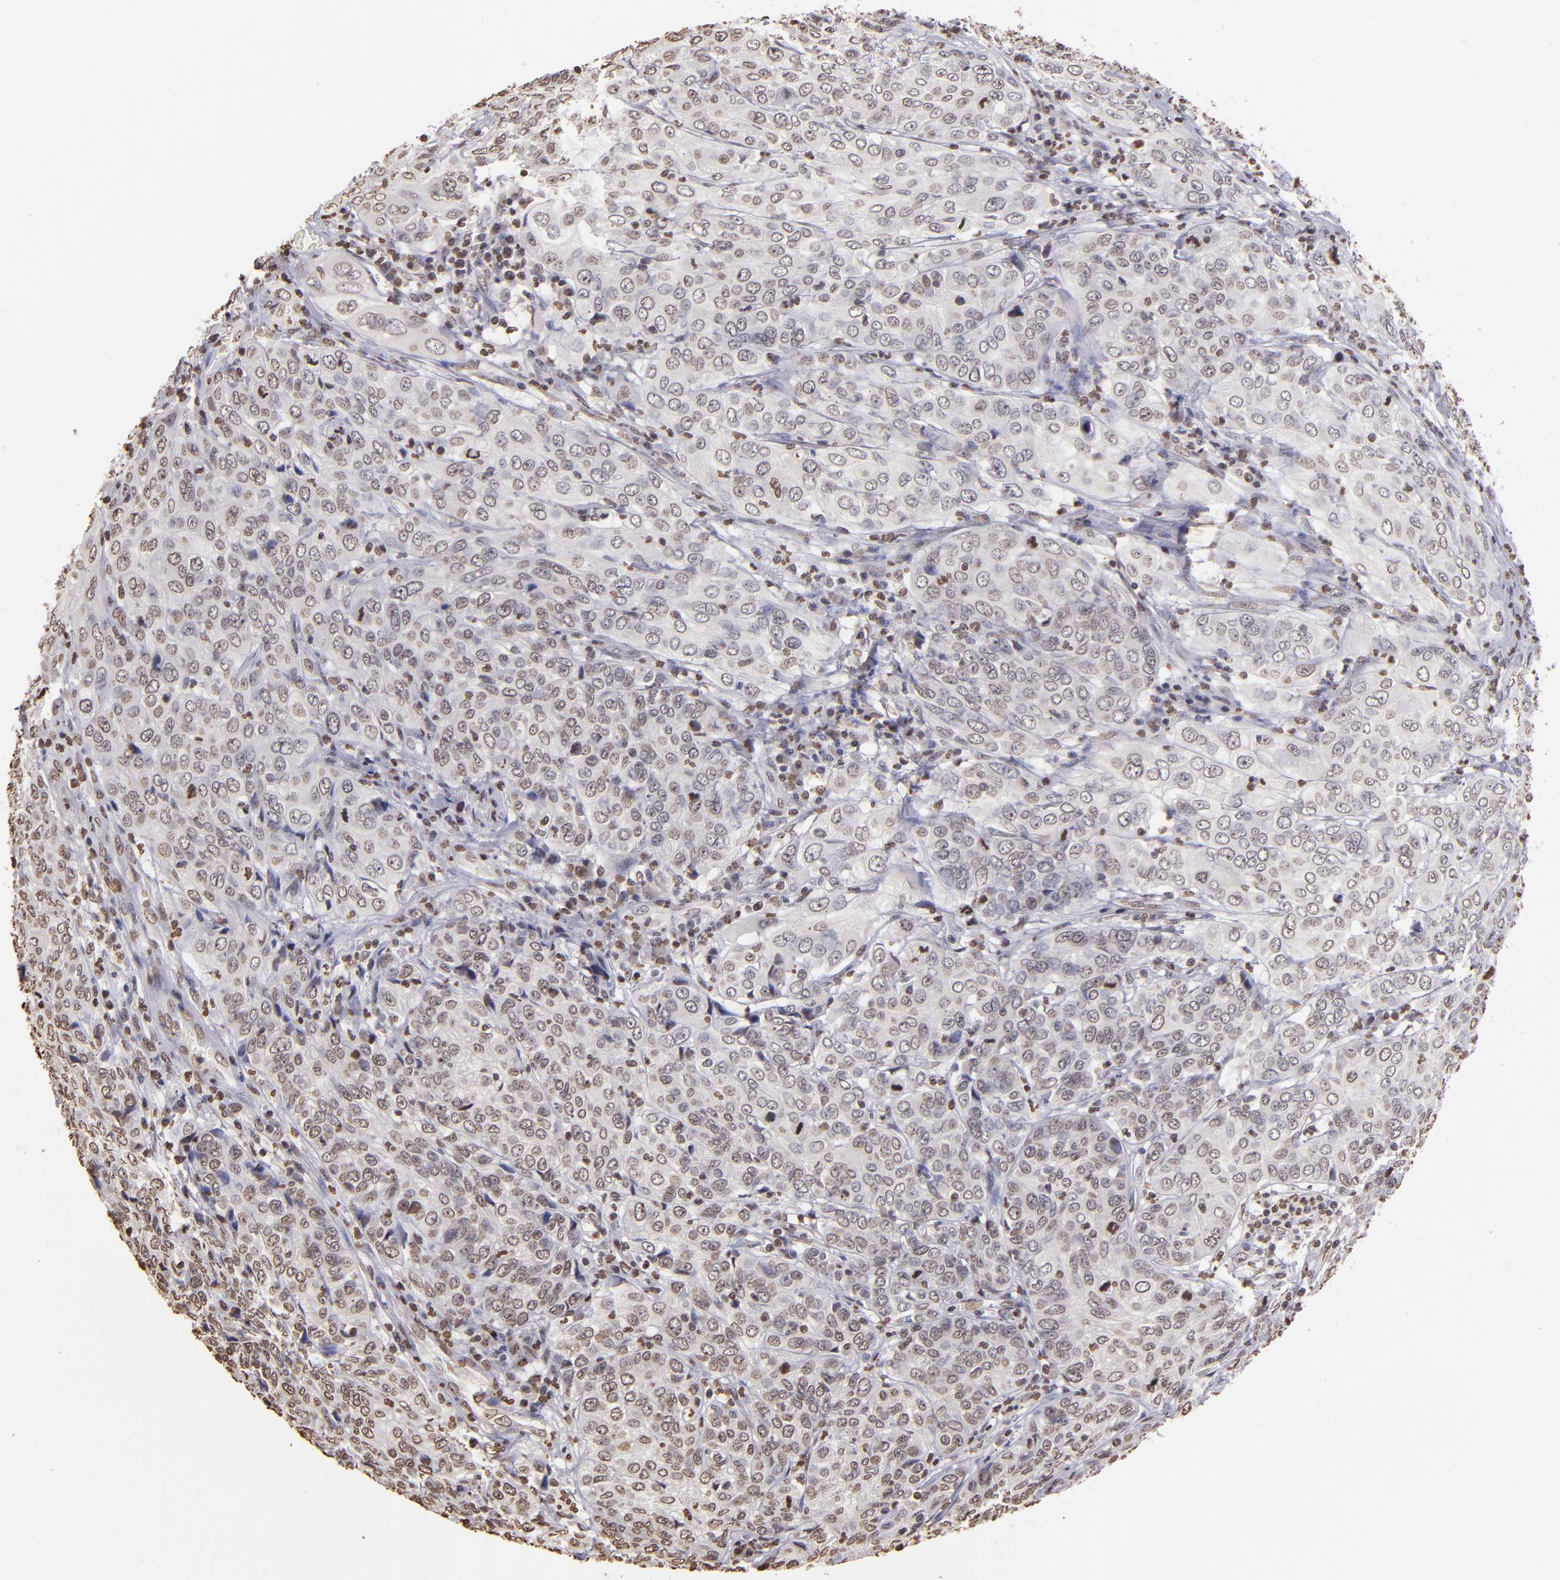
{"staining": {"intensity": "weak", "quantity": "<25%", "location": "nuclear"}, "tissue": "cervical cancer", "cell_type": "Tumor cells", "image_type": "cancer", "snomed": [{"axis": "morphology", "description": "Squamous cell carcinoma, NOS"}, {"axis": "topography", "description": "Cervix"}], "caption": "This histopathology image is of cervical cancer stained with immunohistochemistry to label a protein in brown with the nuclei are counter-stained blue. There is no expression in tumor cells.", "gene": "LBX1", "patient": {"sex": "female", "age": 38}}